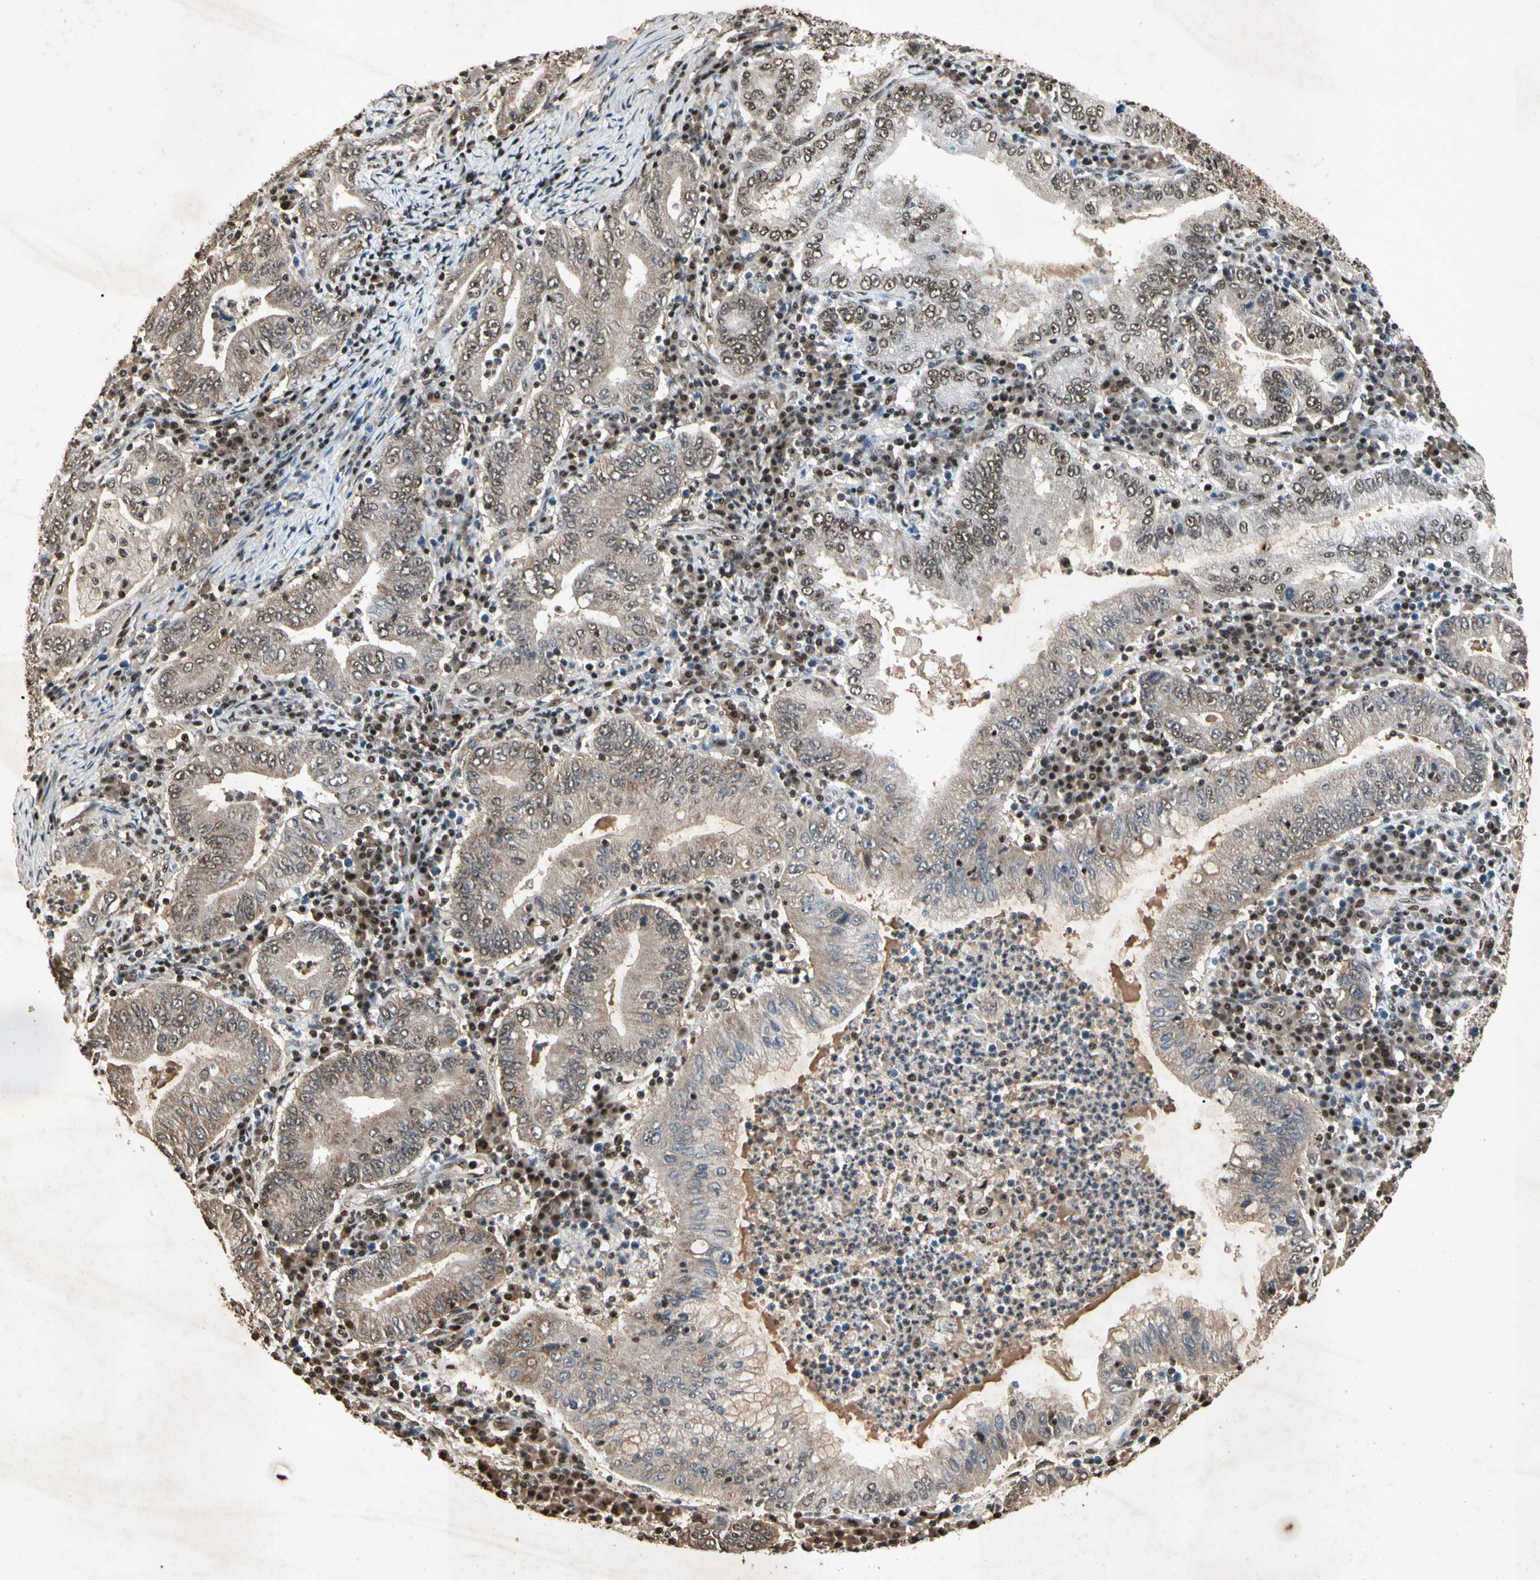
{"staining": {"intensity": "moderate", "quantity": "25%-75%", "location": "cytoplasmic/membranous,nuclear"}, "tissue": "stomach cancer", "cell_type": "Tumor cells", "image_type": "cancer", "snomed": [{"axis": "morphology", "description": "Normal tissue, NOS"}, {"axis": "morphology", "description": "Adenocarcinoma, NOS"}, {"axis": "topography", "description": "Esophagus"}, {"axis": "topography", "description": "Stomach, upper"}, {"axis": "topography", "description": "Peripheral nerve tissue"}], "caption": "This is a histology image of immunohistochemistry staining of adenocarcinoma (stomach), which shows moderate positivity in the cytoplasmic/membranous and nuclear of tumor cells.", "gene": "TBX2", "patient": {"sex": "male", "age": 62}}